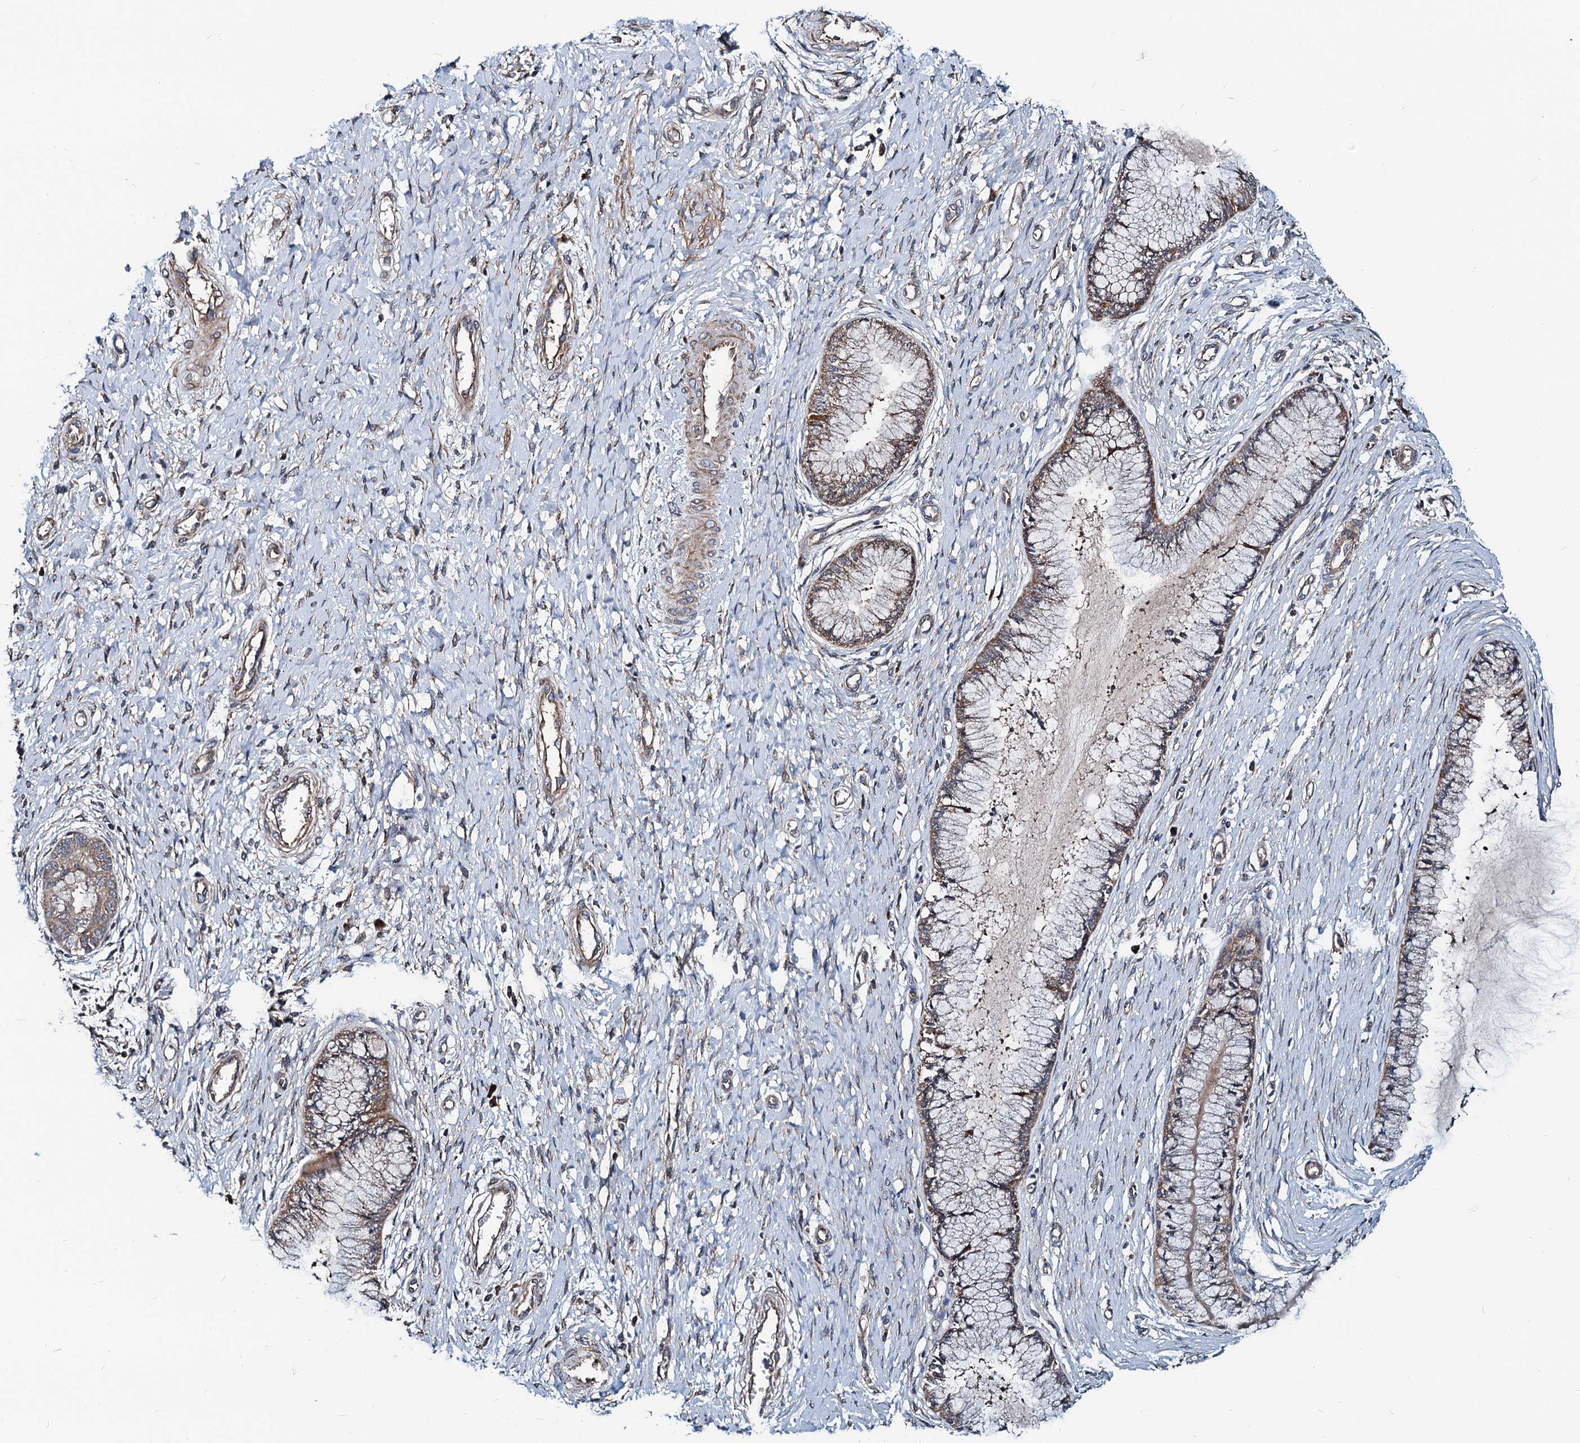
{"staining": {"intensity": "weak", "quantity": "25%-75%", "location": "cytoplasmic/membranous"}, "tissue": "cervix", "cell_type": "Glandular cells", "image_type": "normal", "snomed": [{"axis": "morphology", "description": "Normal tissue, NOS"}, {"axis": "topography", "description": "Cervix"}], "caption": "The immunohistochemical stain shows weak cytoplasmic/membranous expression in glandular cells of normal cervix.", "gene": "NEK1", "patient": {"sex": "female", "age": 55}}